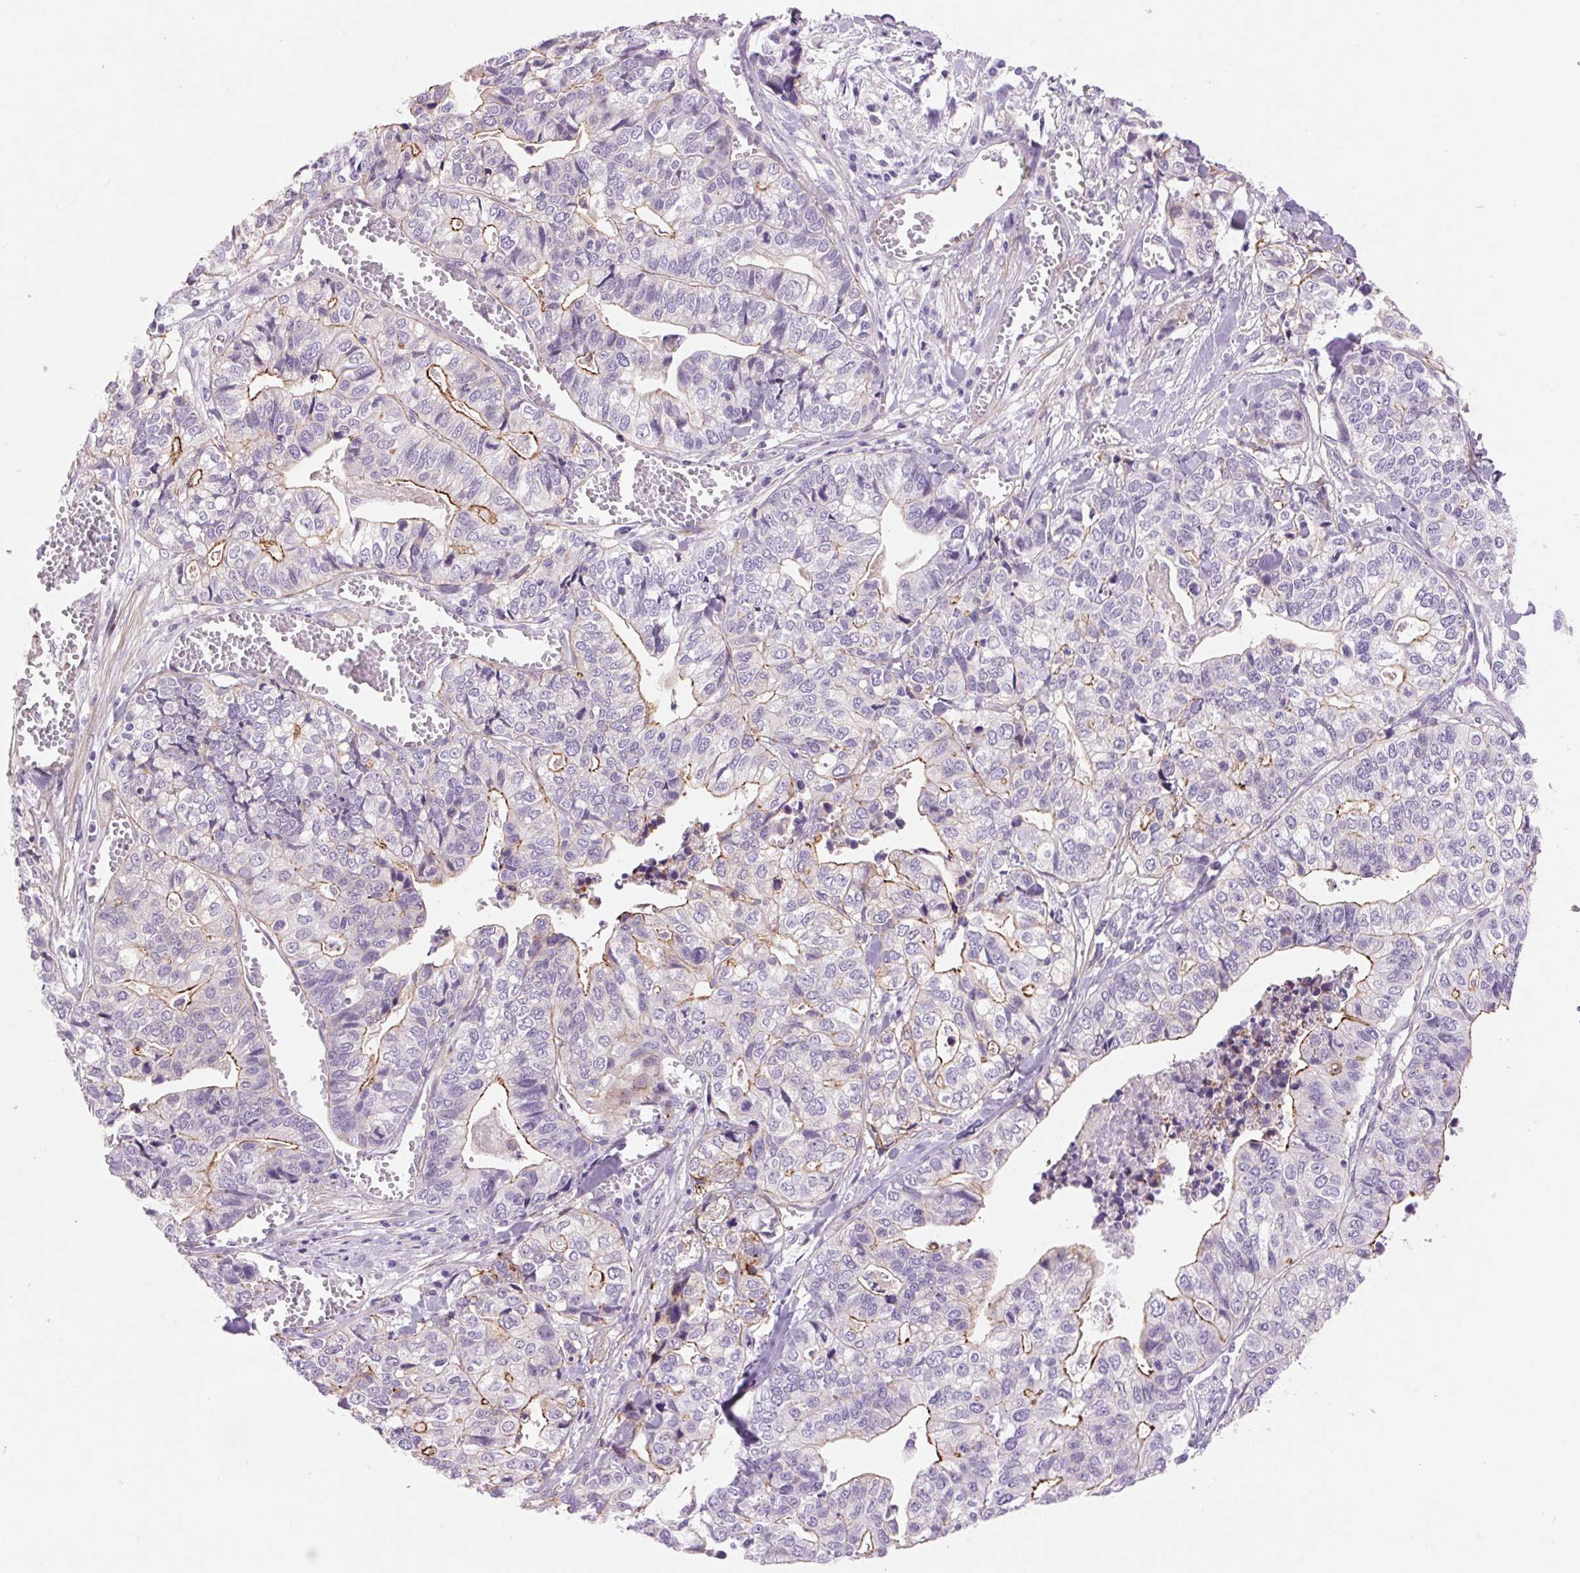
{"staining": {"intensity": "moderate", "quantity": "<25%", "location": "cytoplasmic/membranous"}, "tissue": "stomach cancer", "cell_type": "Tumor cells", "image_type": "cancer", "snomed": [{"axis": "morphology", "description": "Adenocarcinoma, NOS"}, {"axis": "topography", "description": "Stomach, upper"}], "caption": "Immunohistochemistry staining of stomach cancer, which displays low levels of moderate cytoplasmic/membranous staining in about <25% of tumor cells indicating moderate cytoplasmic/membranous protein positivity. The staining was performed using DAB (3,3'-diaminobenzidine) (brown) for protein detection and nuclei were counterstained in hematoxylin (blue).", "gene": "DIXDC1", "patient": {"sex": "female", "age": 67}}